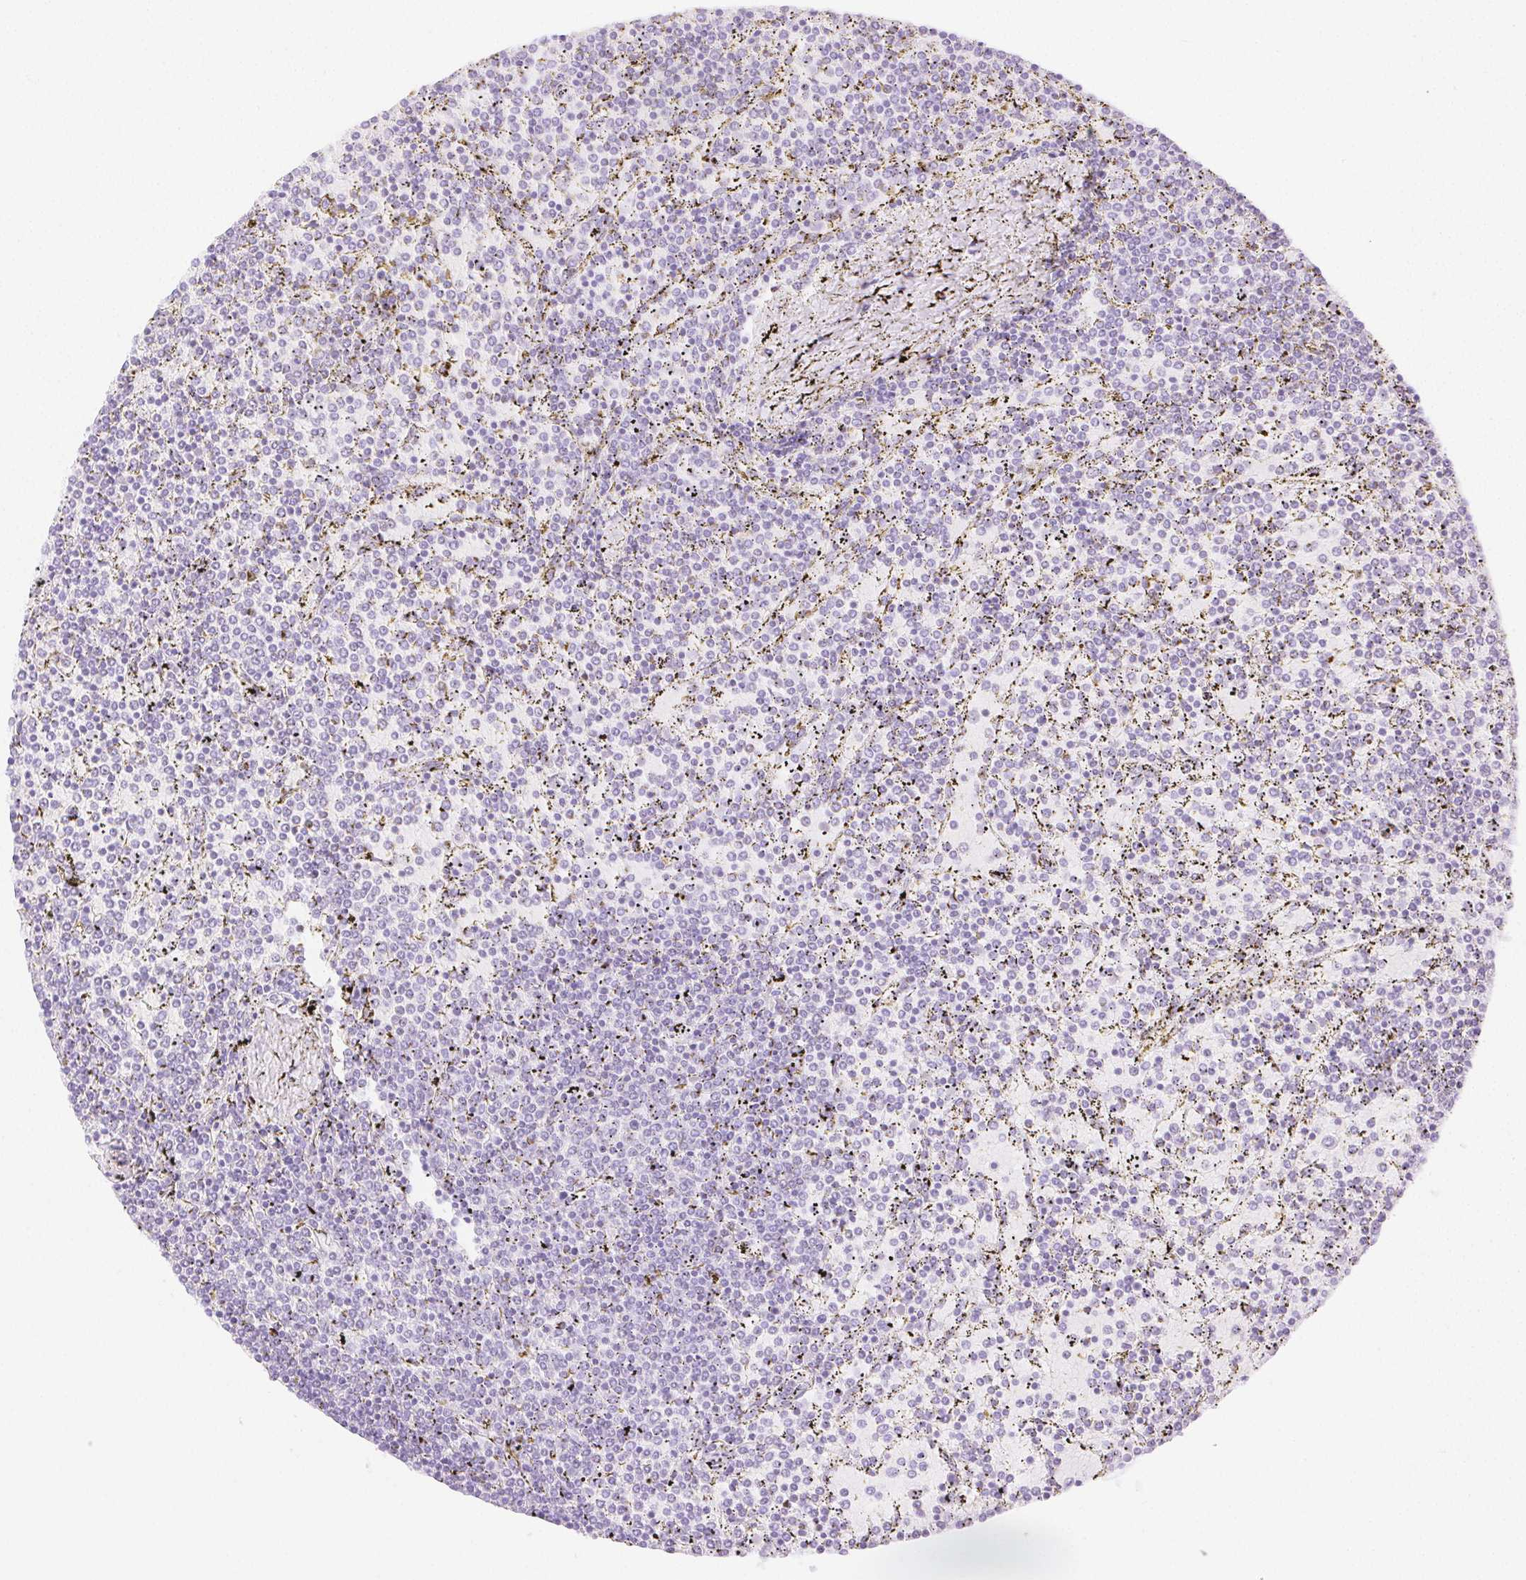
{"staining": {"intensity": "negative", "quantity": "none", "location": "none"}, "tissue": "lymphoma", "cell_type": "Tumor cells", "image_type": "cancer", "snomed": [{"axis": "morphology", "description": "Malignant lymphoma, non-Hodgkin's type, Low grade"}, {"axis": "topography", "description": "Spleen"}], "caption": "Tumor cells show no significant protein positivity in lymphoma.", "gene": "SPACA4", "patient": {"sex": "female", "age": 77}}